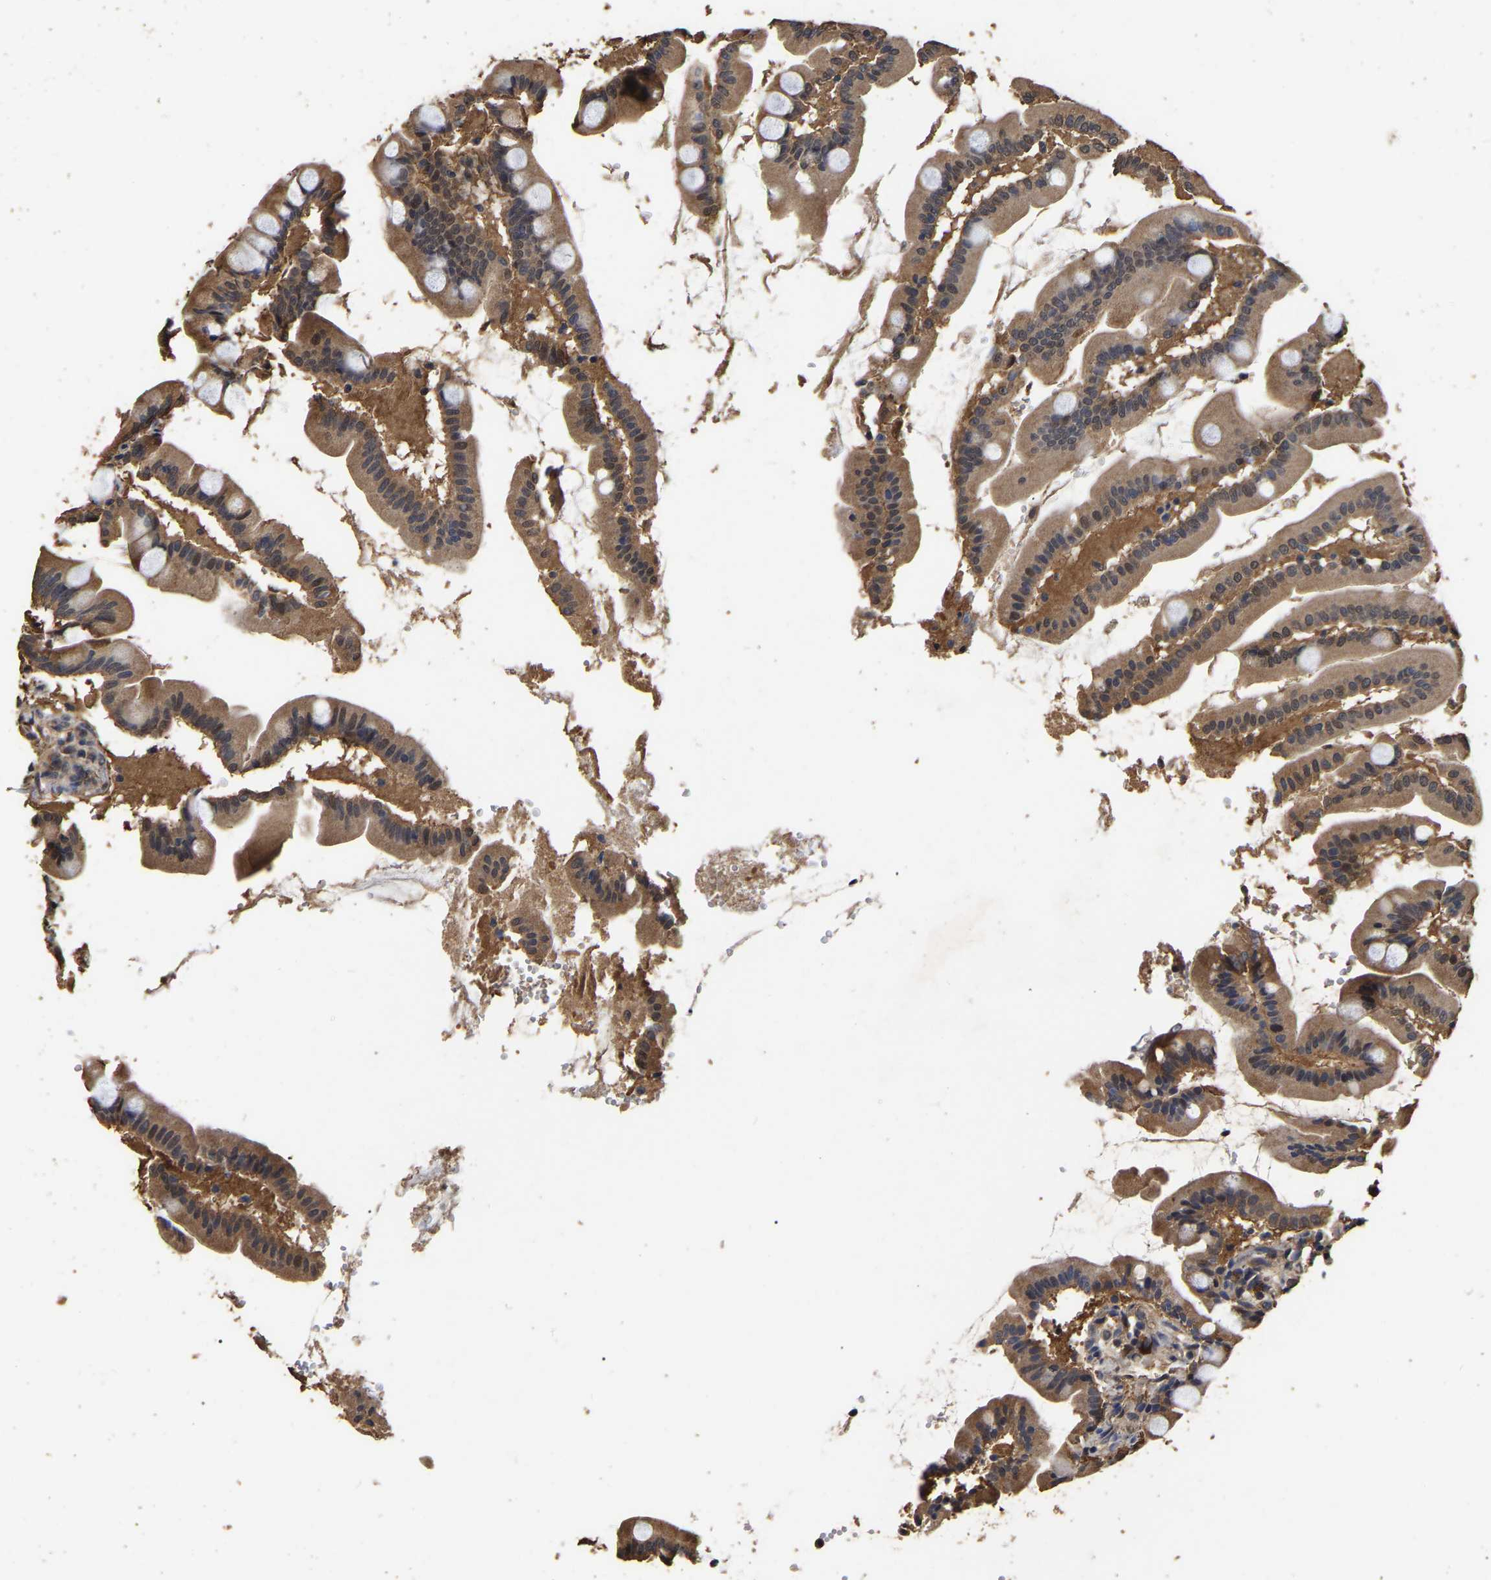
{"staining": {"intensity": "moderate", "quantity": ">75%", "location": "cytoplasmic/membranous"}, "tissue": "small intestine", "cell_type": "Glandular cells", "image_type": "normal", "snomed": [{"axis": "morphology", "description": "Normal tissue, NOS"}, {"axis": "topography", "description": "Small intestine"}], "caption": "A photomicrograph of human small intestine stained for a protein shows moderate cytoplasmic/membranous brown staining in glandular cells. (Stains: DAB in brown, nuclei in blue, Microscopy: brightfield microscopy at high magnification).", "gene": "STK32C", "patient": {"sex": "female", "age": 56}}